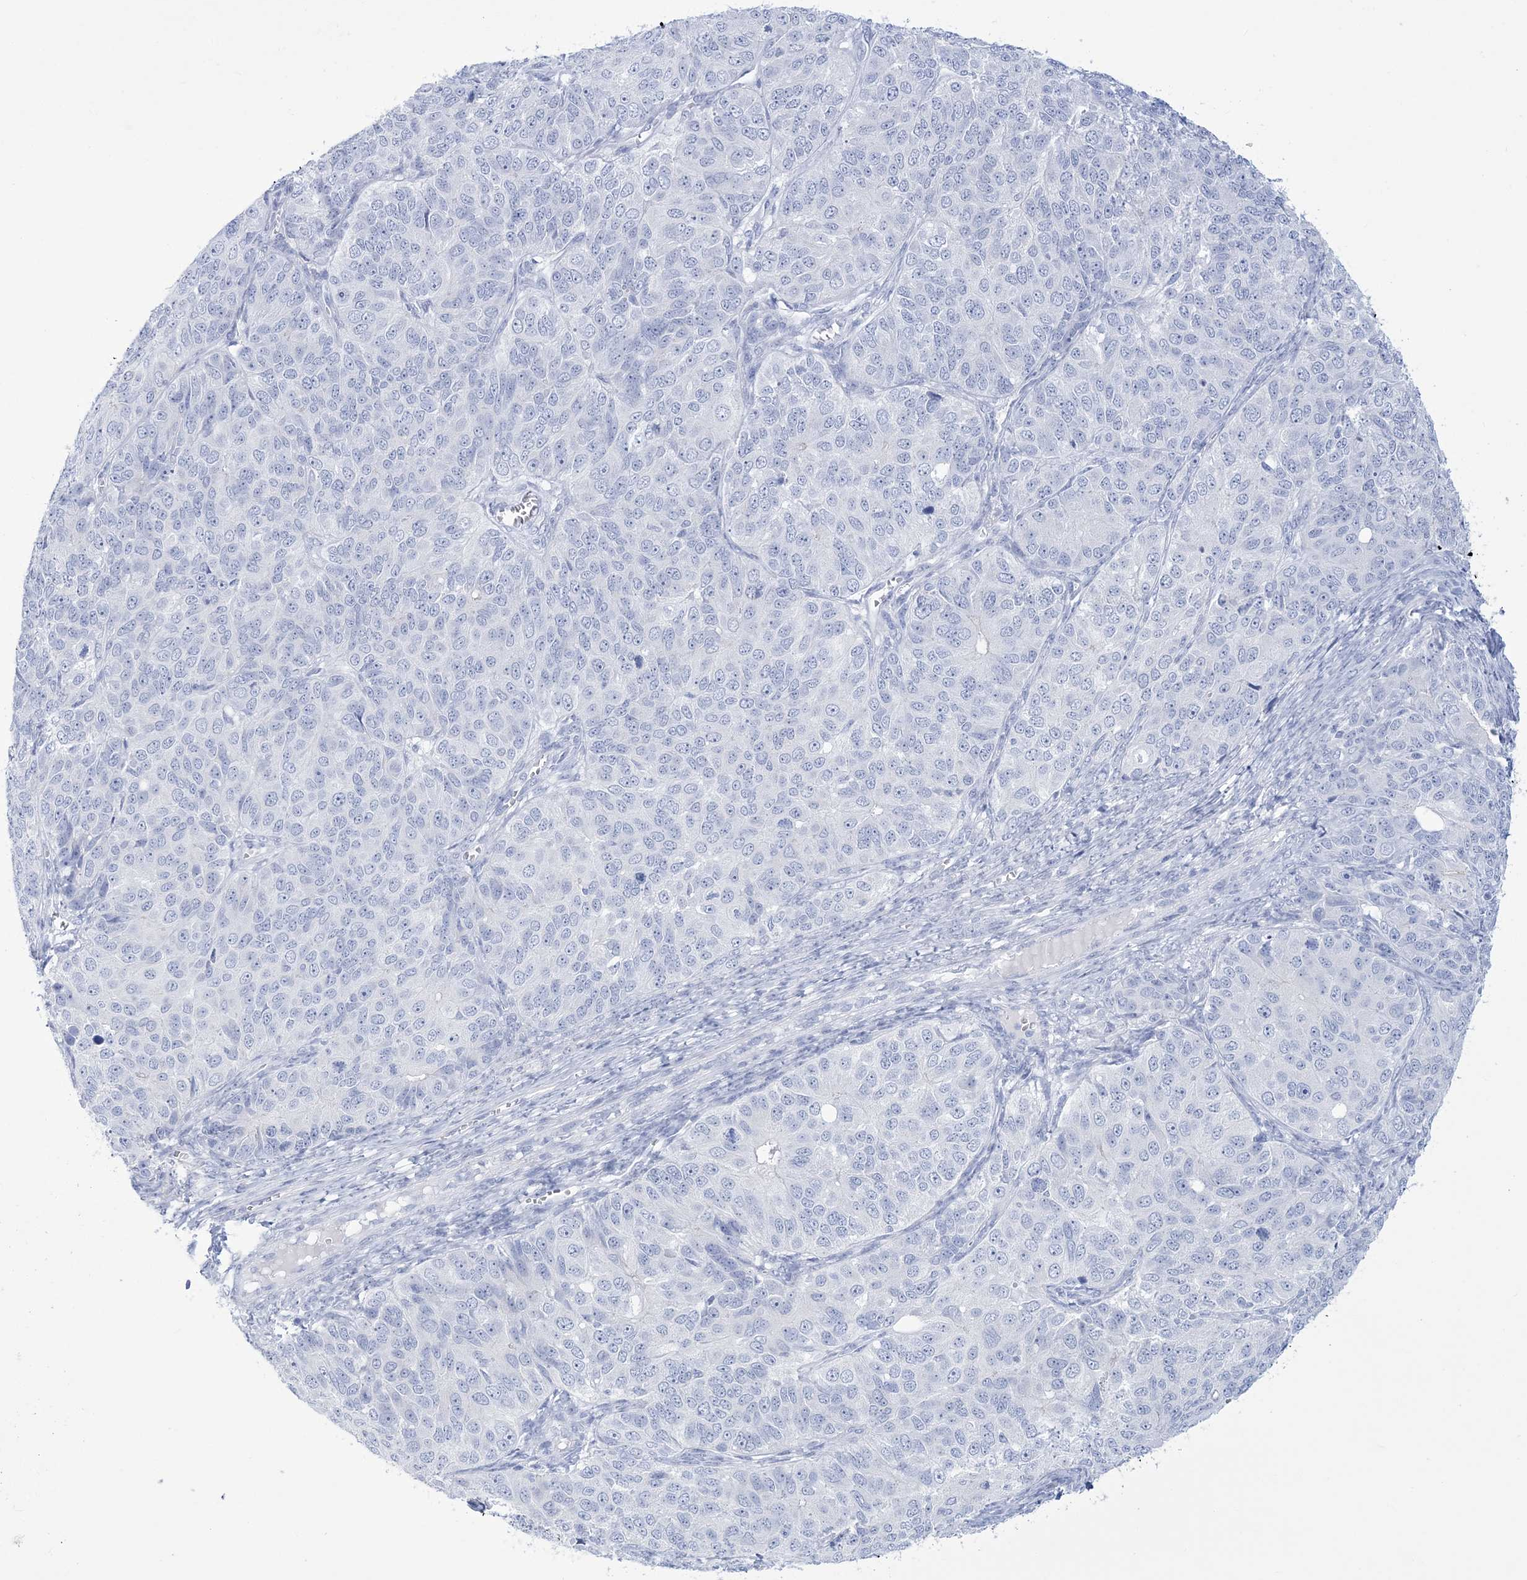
{"staining": {"intensity": "negative", "quantity": "none", "location": "none"}, "tissue": "ovarian cancer", "cell_type": "Tumor cells", "image_type": "cancer", "snomed": [{"axis": "morphology", "description": "Carcinoma, endometroid"}, {"axis": "topography", "description": "Ovary"}], "caption": "This is an IHC photomicrograph of human endometroid carcinoma (ovarian). There is no positivity in tumor cells.", "gene": "RBP2", "patient": {"sex": "female", "age": 51}}